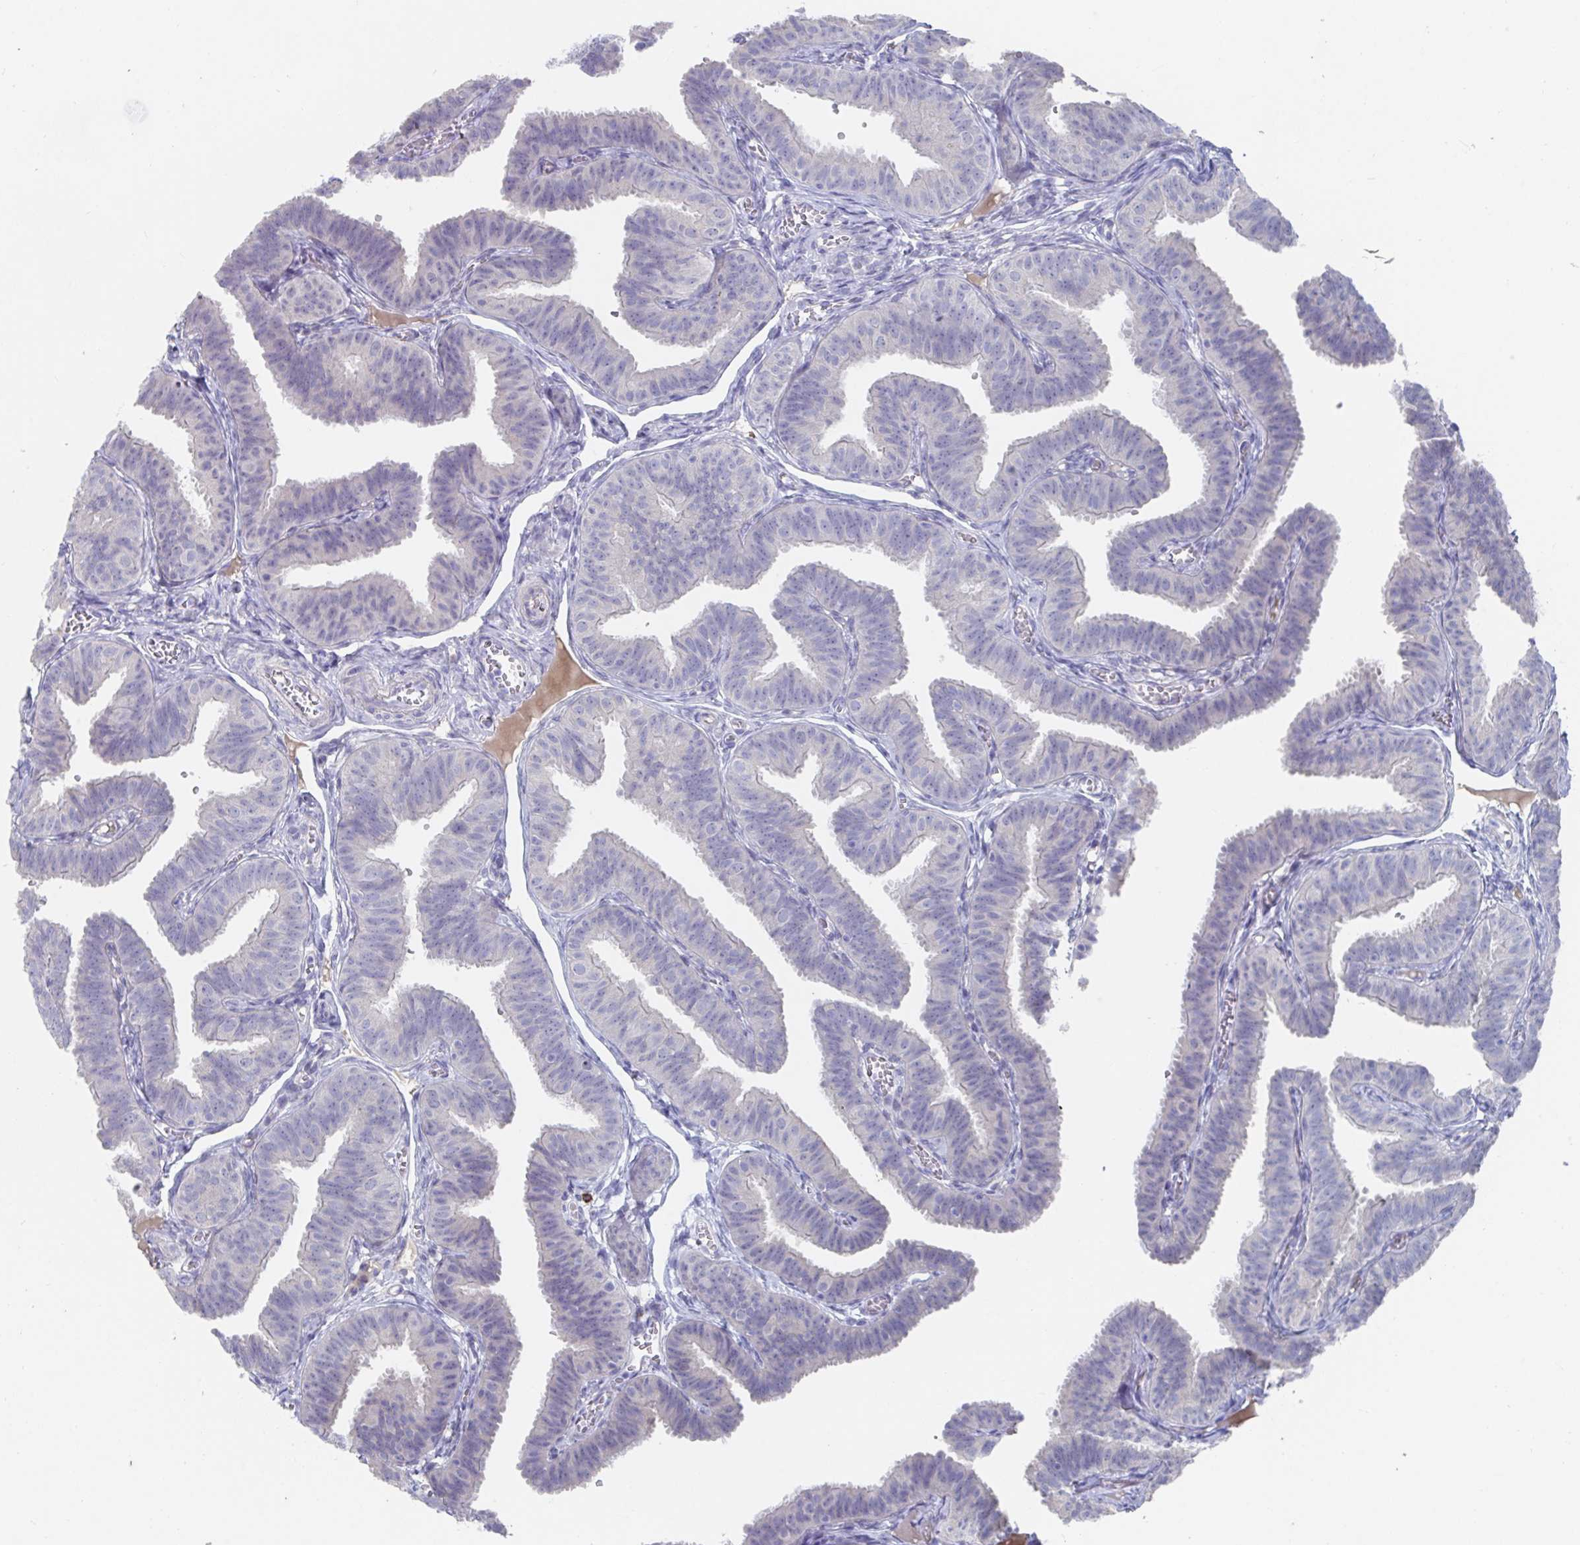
{"staining": {"intensity": "negative", "quantity": "none", "location": "none"}, "tissue": "fallopian tube", "cell_type": "Glandular cells", "image_type": "normal", "snomed": [{"axis": "morphology", "description": "Normal tissue, NOS"}, {"axis": "topography", "description": "Fallopian tube"}], "caption": "Immunohistochemistry of benign fallopian tube demonstrates no staining in glandular cells. The staining is performed using DAB brown chromogen with nuclei counter-stained in using hematoxylin.", "gene": "KCNK5", "patient": {"sex": "female", "age": 25}}